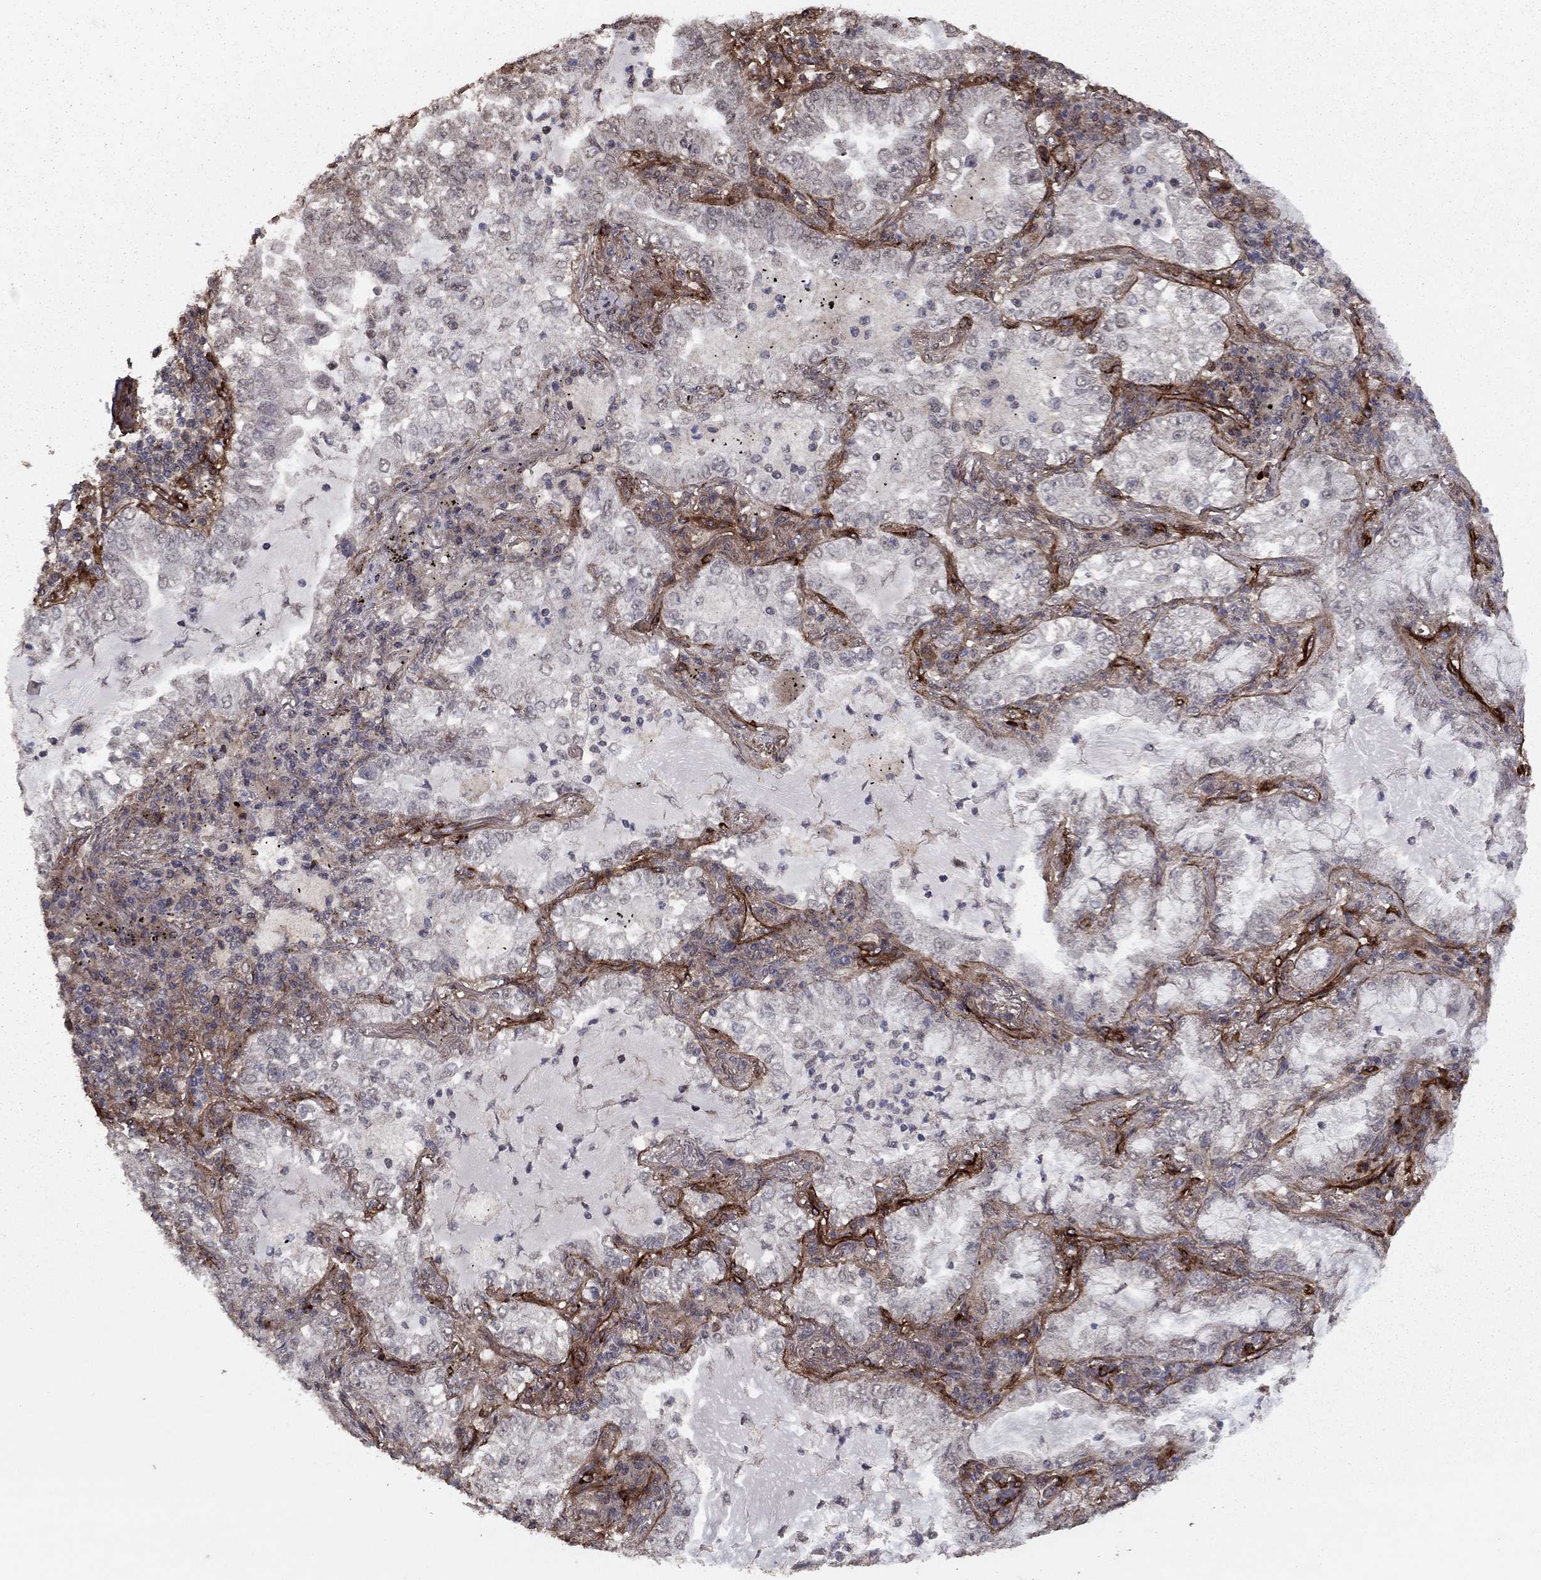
{"staining": {"intensity": "negative", "quantity": "none", "location": "none"}, "tissue": "lung cancer", "cell_type": "Tumor cells", "image_type": "cancer", "snomed": [{"axis": "morphology", "description": "Adenocarcinoma, NOS"}, {"axis": "topography", "description": "Lung"}], "caption": "Protein analysis of adenocarcinoma (lung) reveals no significant expression in tumor cells.", "gene": "COL18A1", "patient": {"sex": "female", "age": 73}}